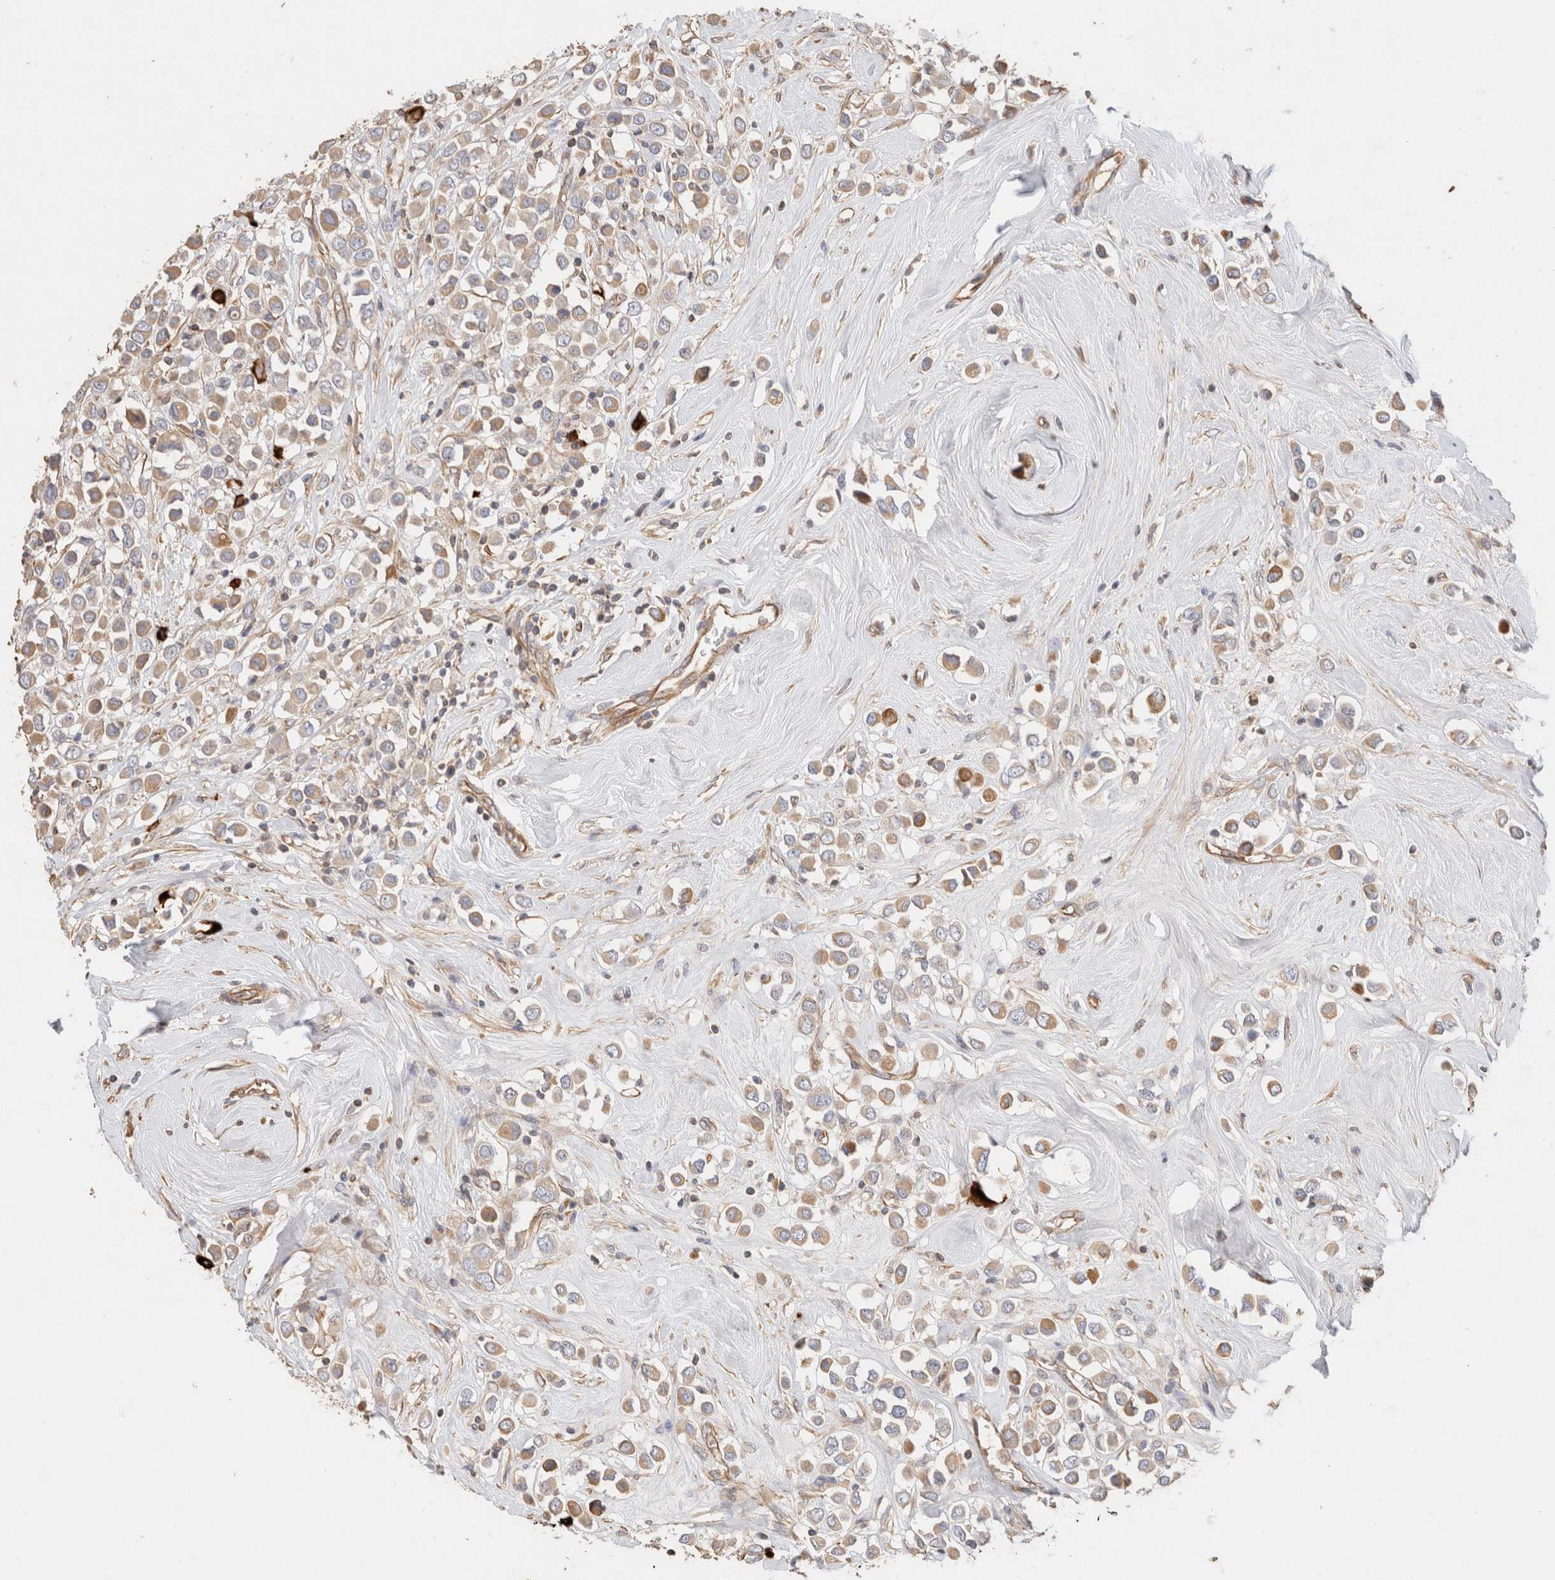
{"staining": {"intensity": "moderate", "quantity": "<25%", "location": "cytoplasmic/membranous"}, "tissue": "breast cancer", "cell_type": "Tumor cells", "image_type": "cancer", "snomed": [{"axis": "morphology", "description": "Duct carcinoma"}, {"axis": "topography", "description": "Breast"}], "caption": "The immunohistochemical stain labels moderate cytoplasmic/membranous expression in tumor cells of breast cancer tissue.", "gene": "PROS1", "patient": {"sex": "female", "age": 61}}